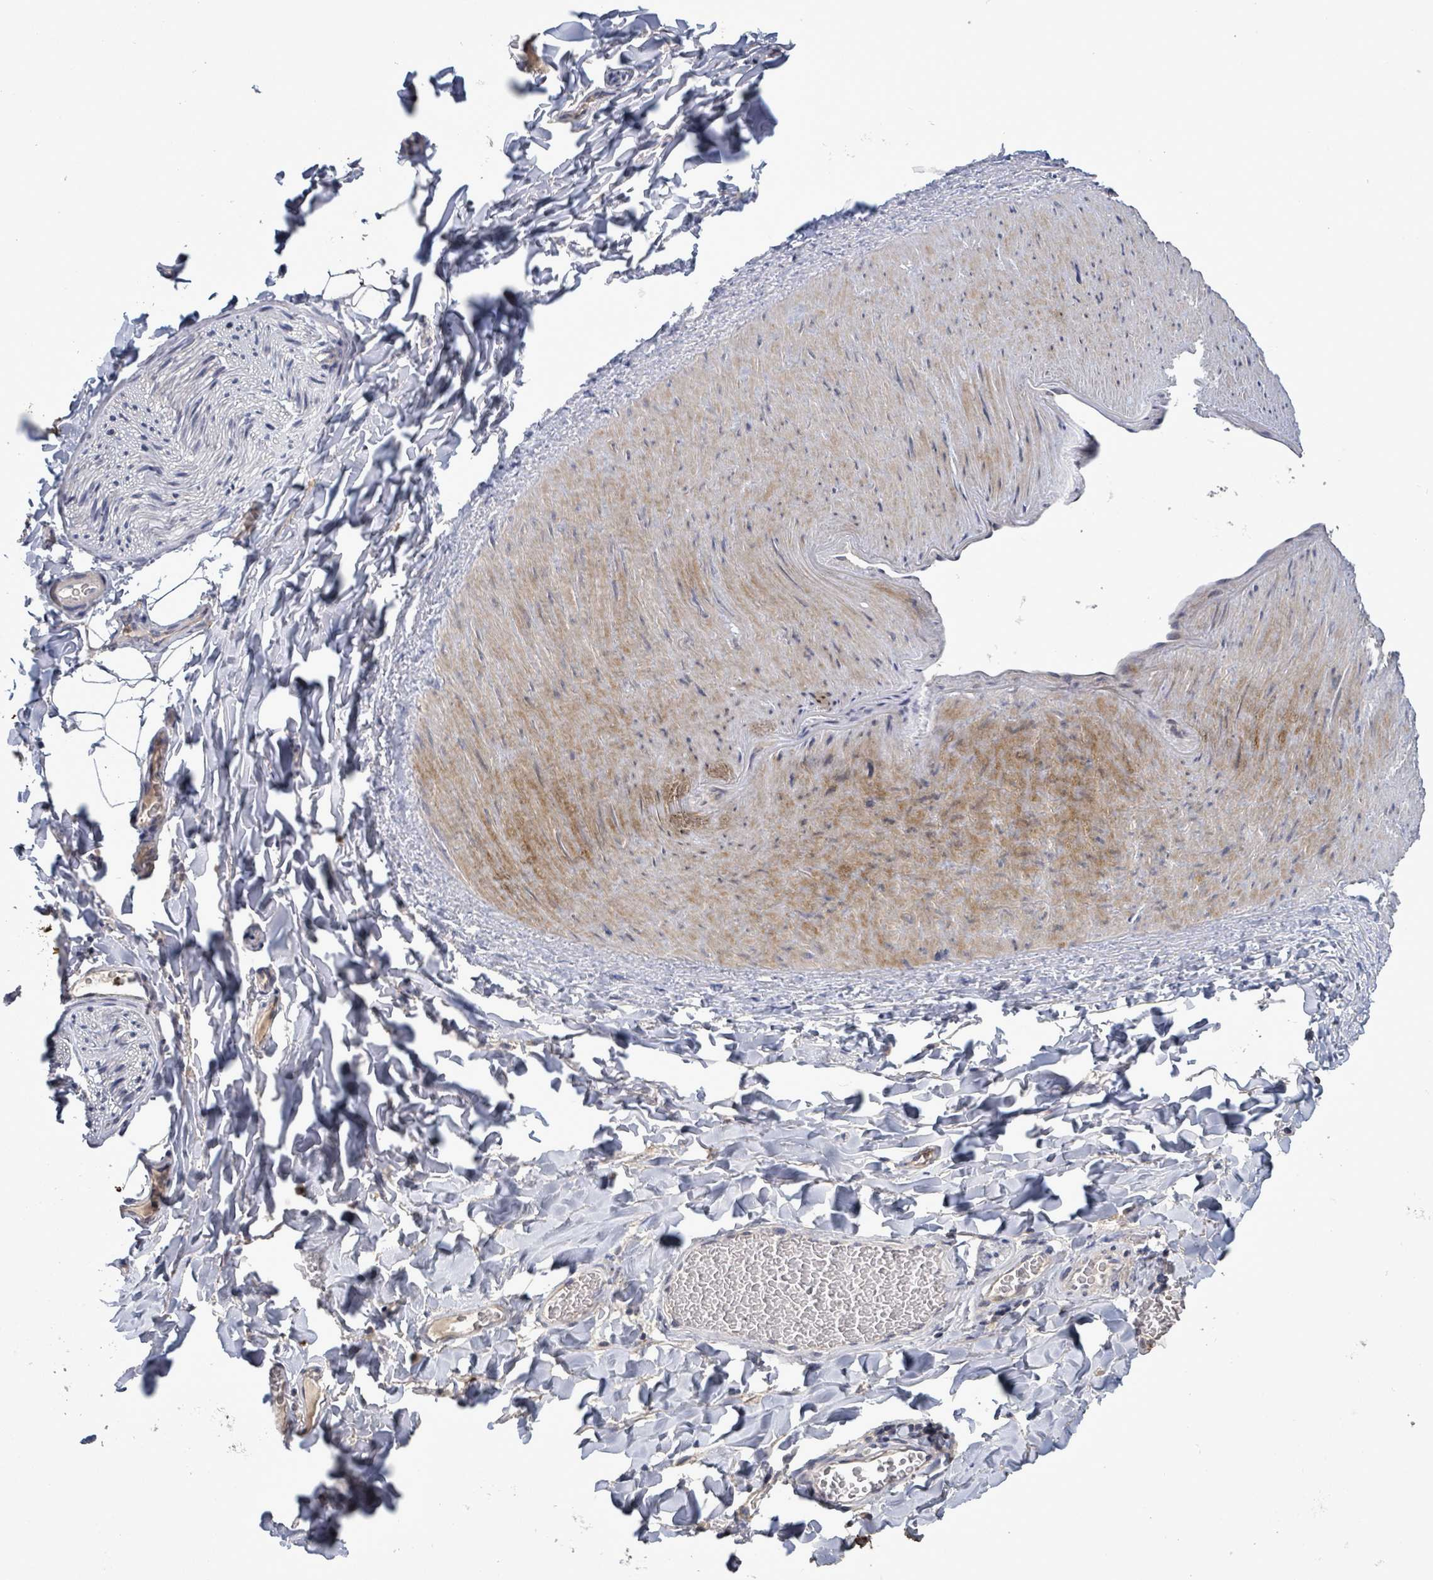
{"staining": {"intensity": "negative", "quantity": "none", "location": "none"}, "tissue": "adipose tissue", "cell_type": "Adipocytes", "image_type": "normal", "snomed": [{"axis": "morphology", "description": "Normal tissue, NOS"}, {"axis": "morphology", "description": "Carcinoma, NOS"}, {"axis": "topography", "description": "Pancreas"}, {"axis": "topography", "description": "Peripheral nerve tissue"}], "caption": "DAB immunohistochemical staining of unremarkable human adipose tissue reveals no significant positivity in adipocytes.", "gene": "SERPINE3", "patient": {"sex": "female", "age": 29}}